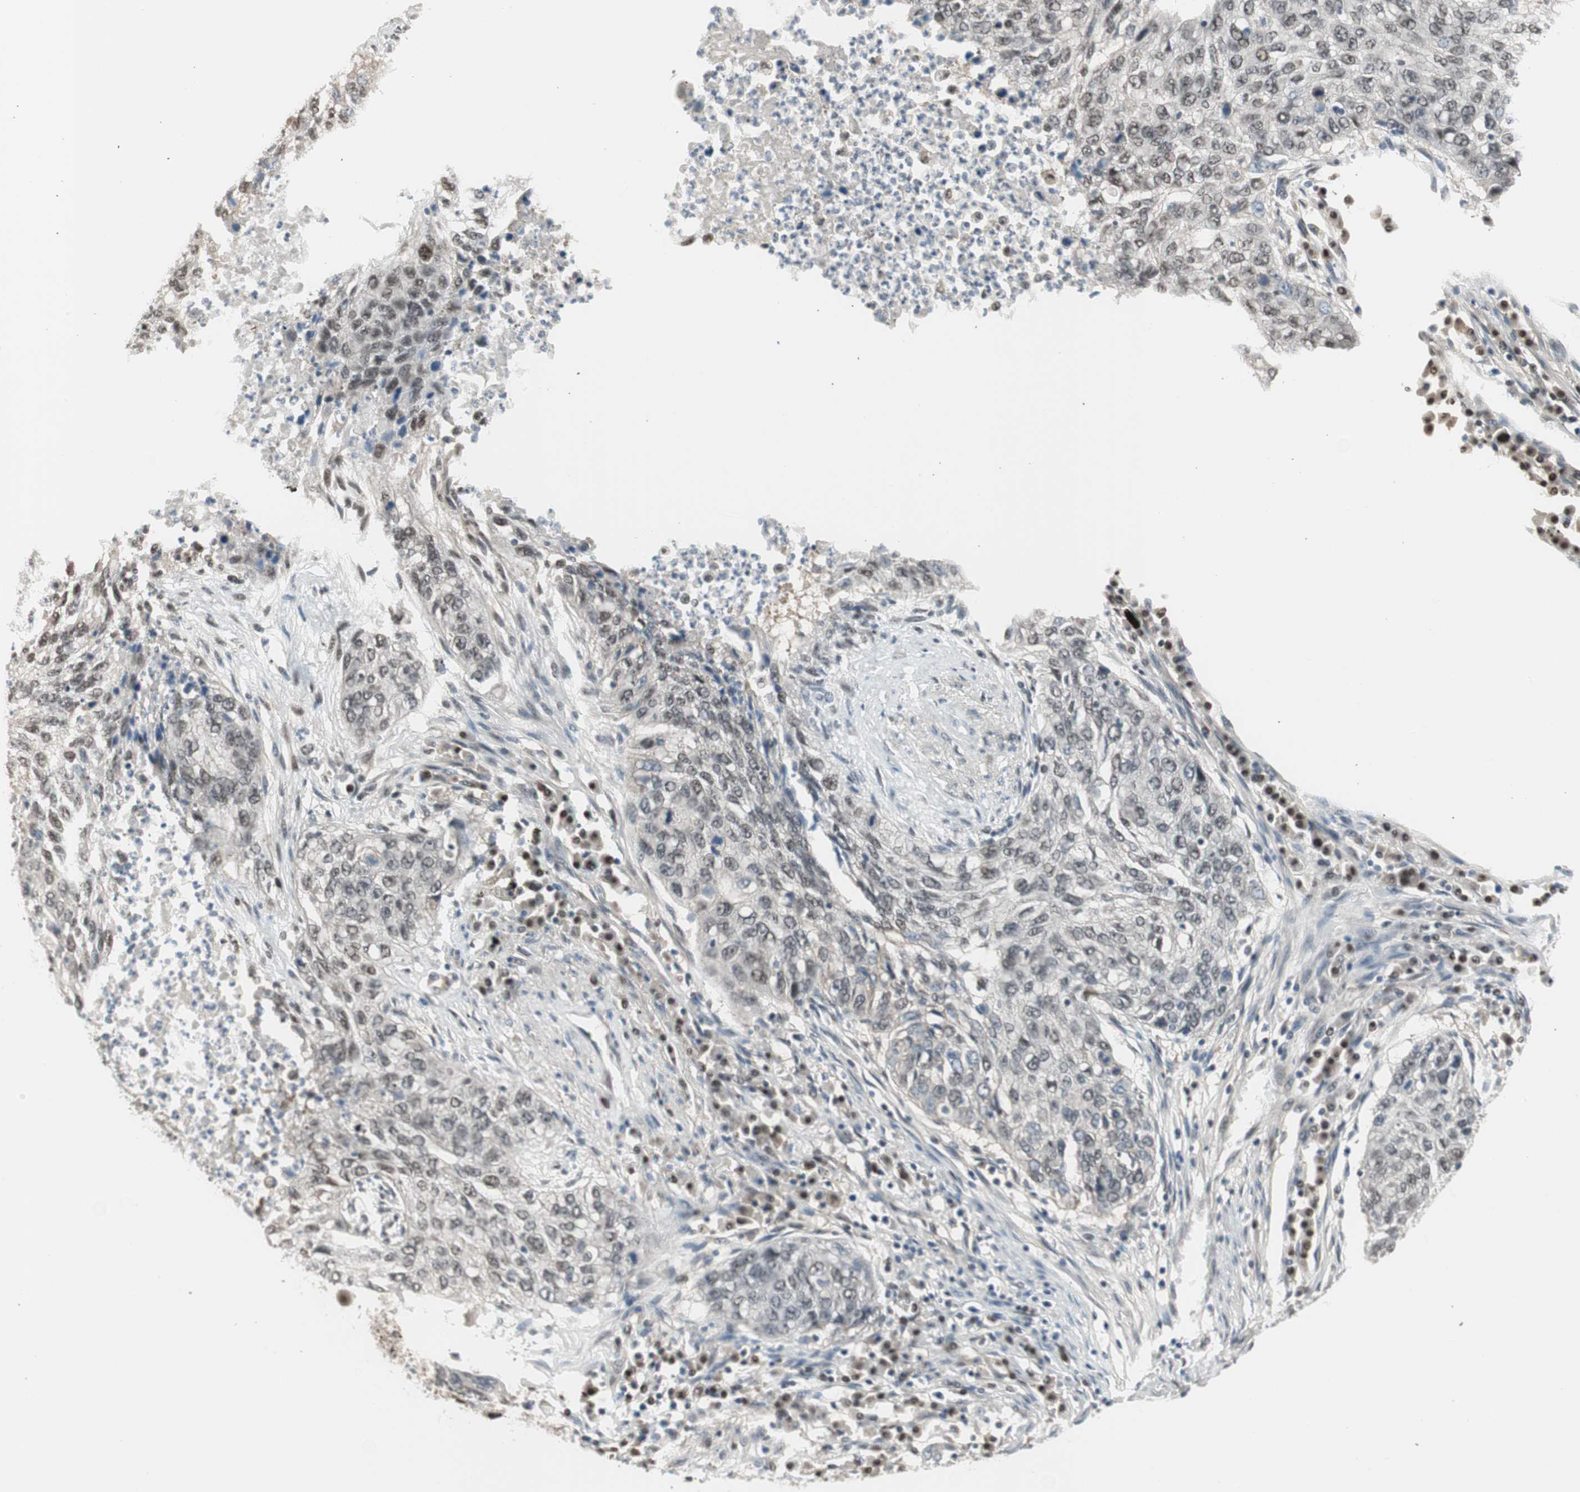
{"staining": {"intensity": "weak", "quantity": ">75%", "location": "nuclear"}, "tissue": "lung cancer", "cell_type": "Tumor cells", "image_type": "cancer", "snomed": [{"axis": "morphology", "description": "Squamous cell carcinoma, NOS"}, {"axis": "topography", "description": "Lung"}], "caption": "Immunohistochemical staining of lung squamous cell carcinoma displays low levels of weak nuclear protein expression in about >75% of tumor cells.", "gene": "LONP2", "patient": {"sex": "female", "age": 63}}